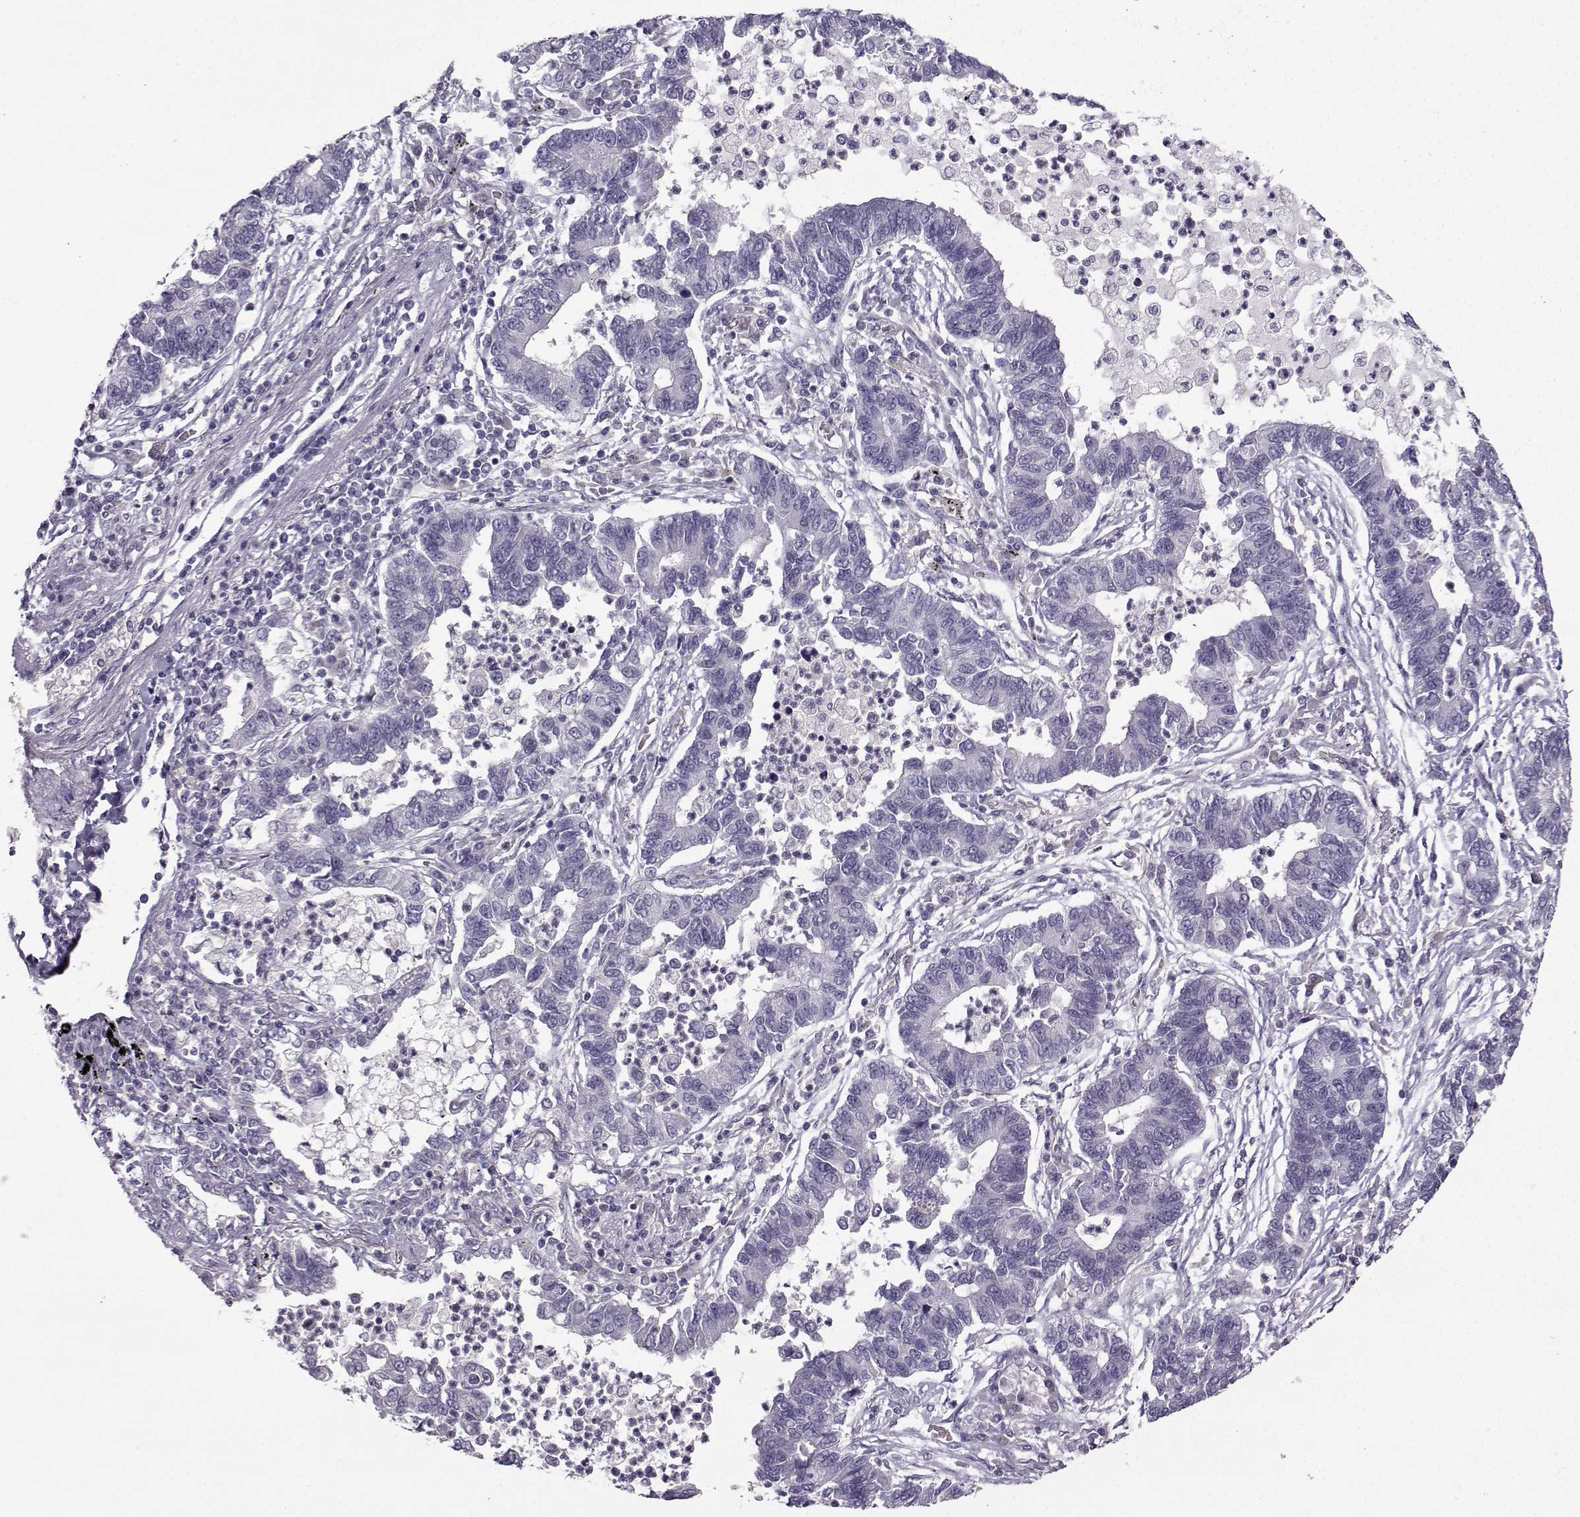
{"staining": {"intensity": "negative", "quantity": "none", "location": "none"}, "tissue": "lung cancer", "cell_type": "Tumor cells", "image_type": "cancer", "snomed": [{"axis": "morphology", "description": "Adenocarcinoma, NOS"}, {"axis": "topography", "description": "Lung"}], "caption": "IHC of human adenocarcinoma (lung) shows no positivity in tumor cells.", "gene": "FCAMR", "patient": {"sex": "female", "age": 57}}